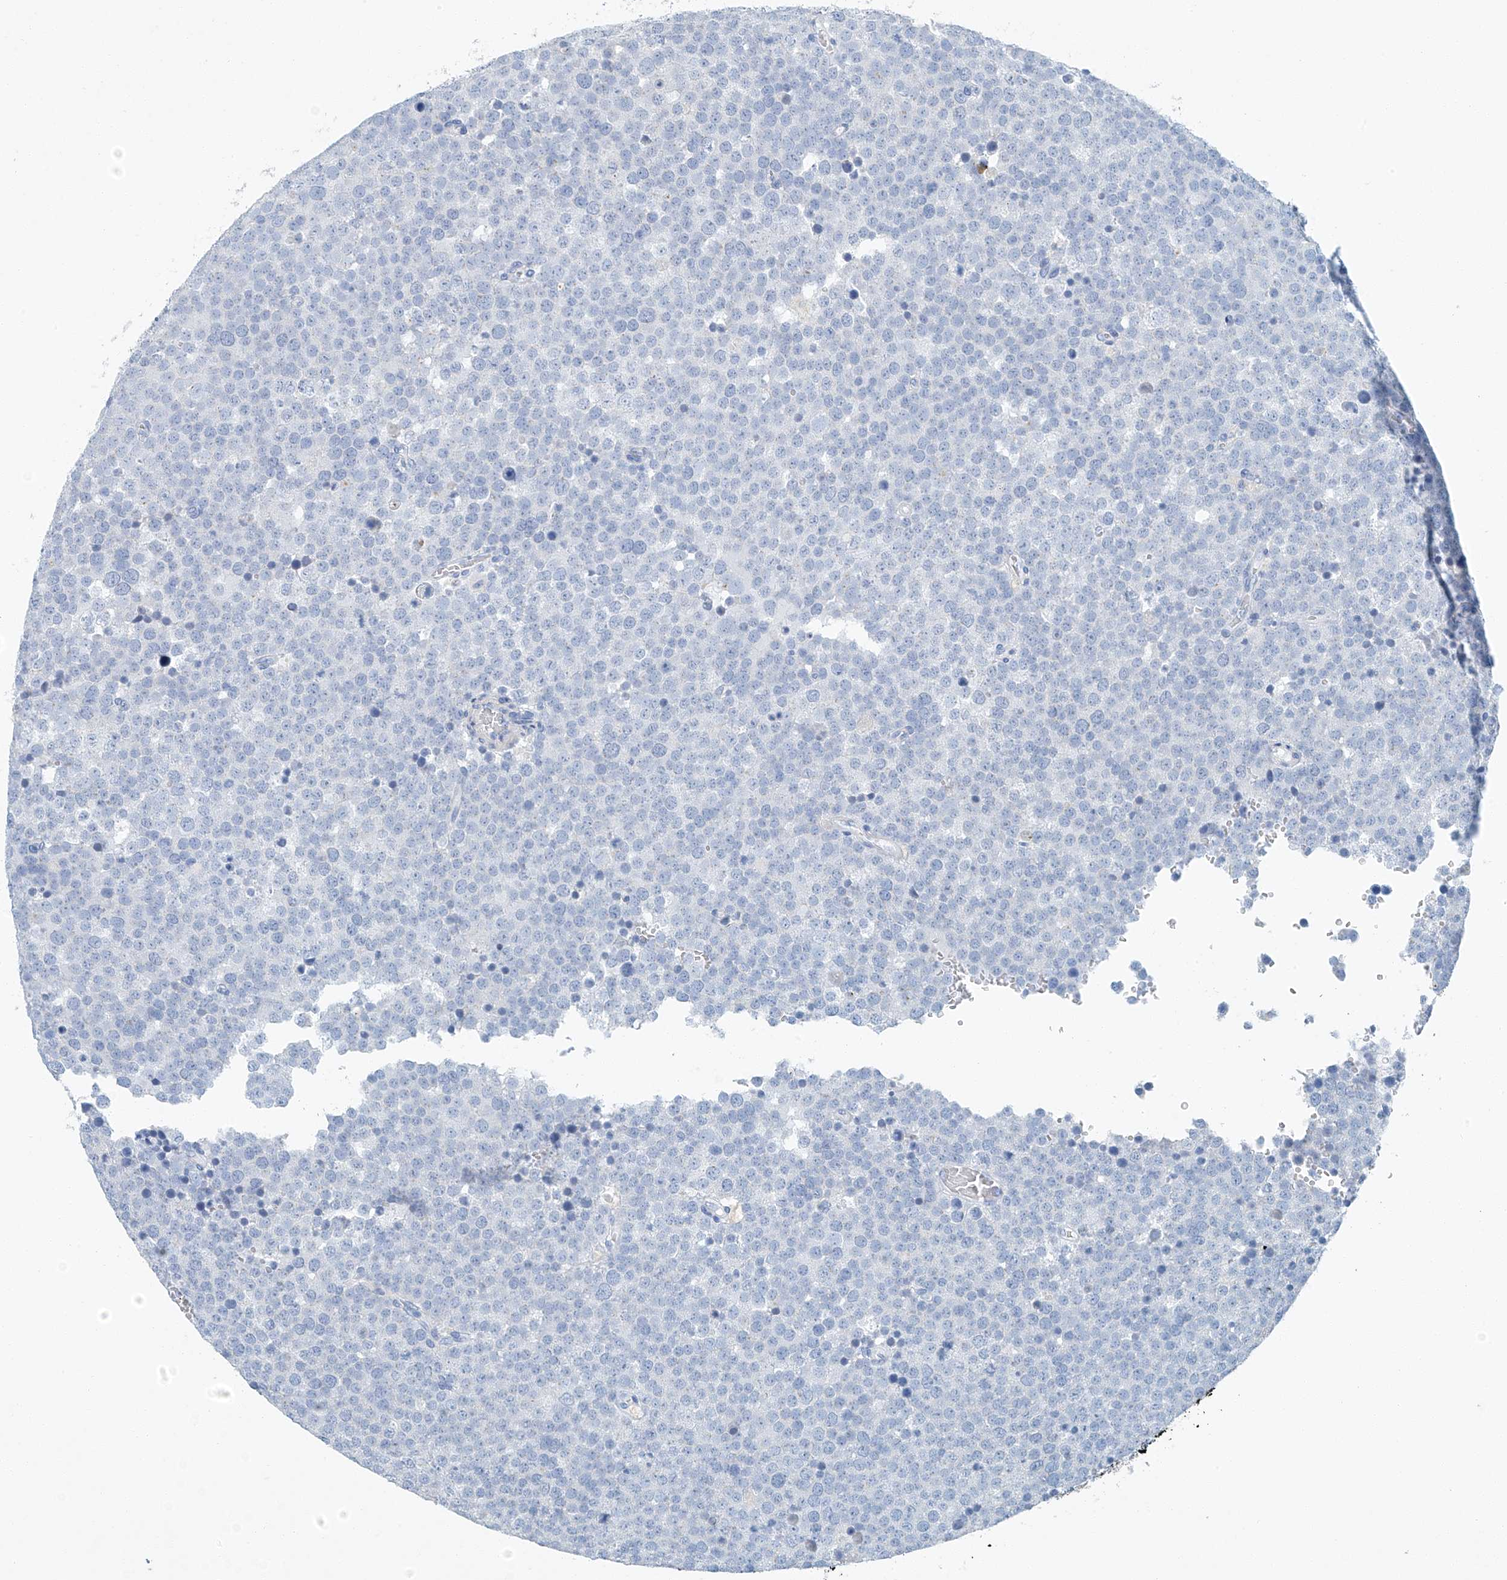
{"staining": {"intensity": "negative", "quantity": "none", "location": "none"}, "tissue": "testis cancer", "cell_type": "Tumor cells", "image_type": "cancer", "snomed": [{"axis": "morphology", "description": "Seminoma, NOS"}, {"axis": "topography", "description": "Testis"}], "caption": "Testis cancer (seminoma) stained for a protein using immunohistochemistry (IHC) shows no staining tumor cells.", "gene": "C1orf87", "patient": {"sex": "male", "age": 71}}